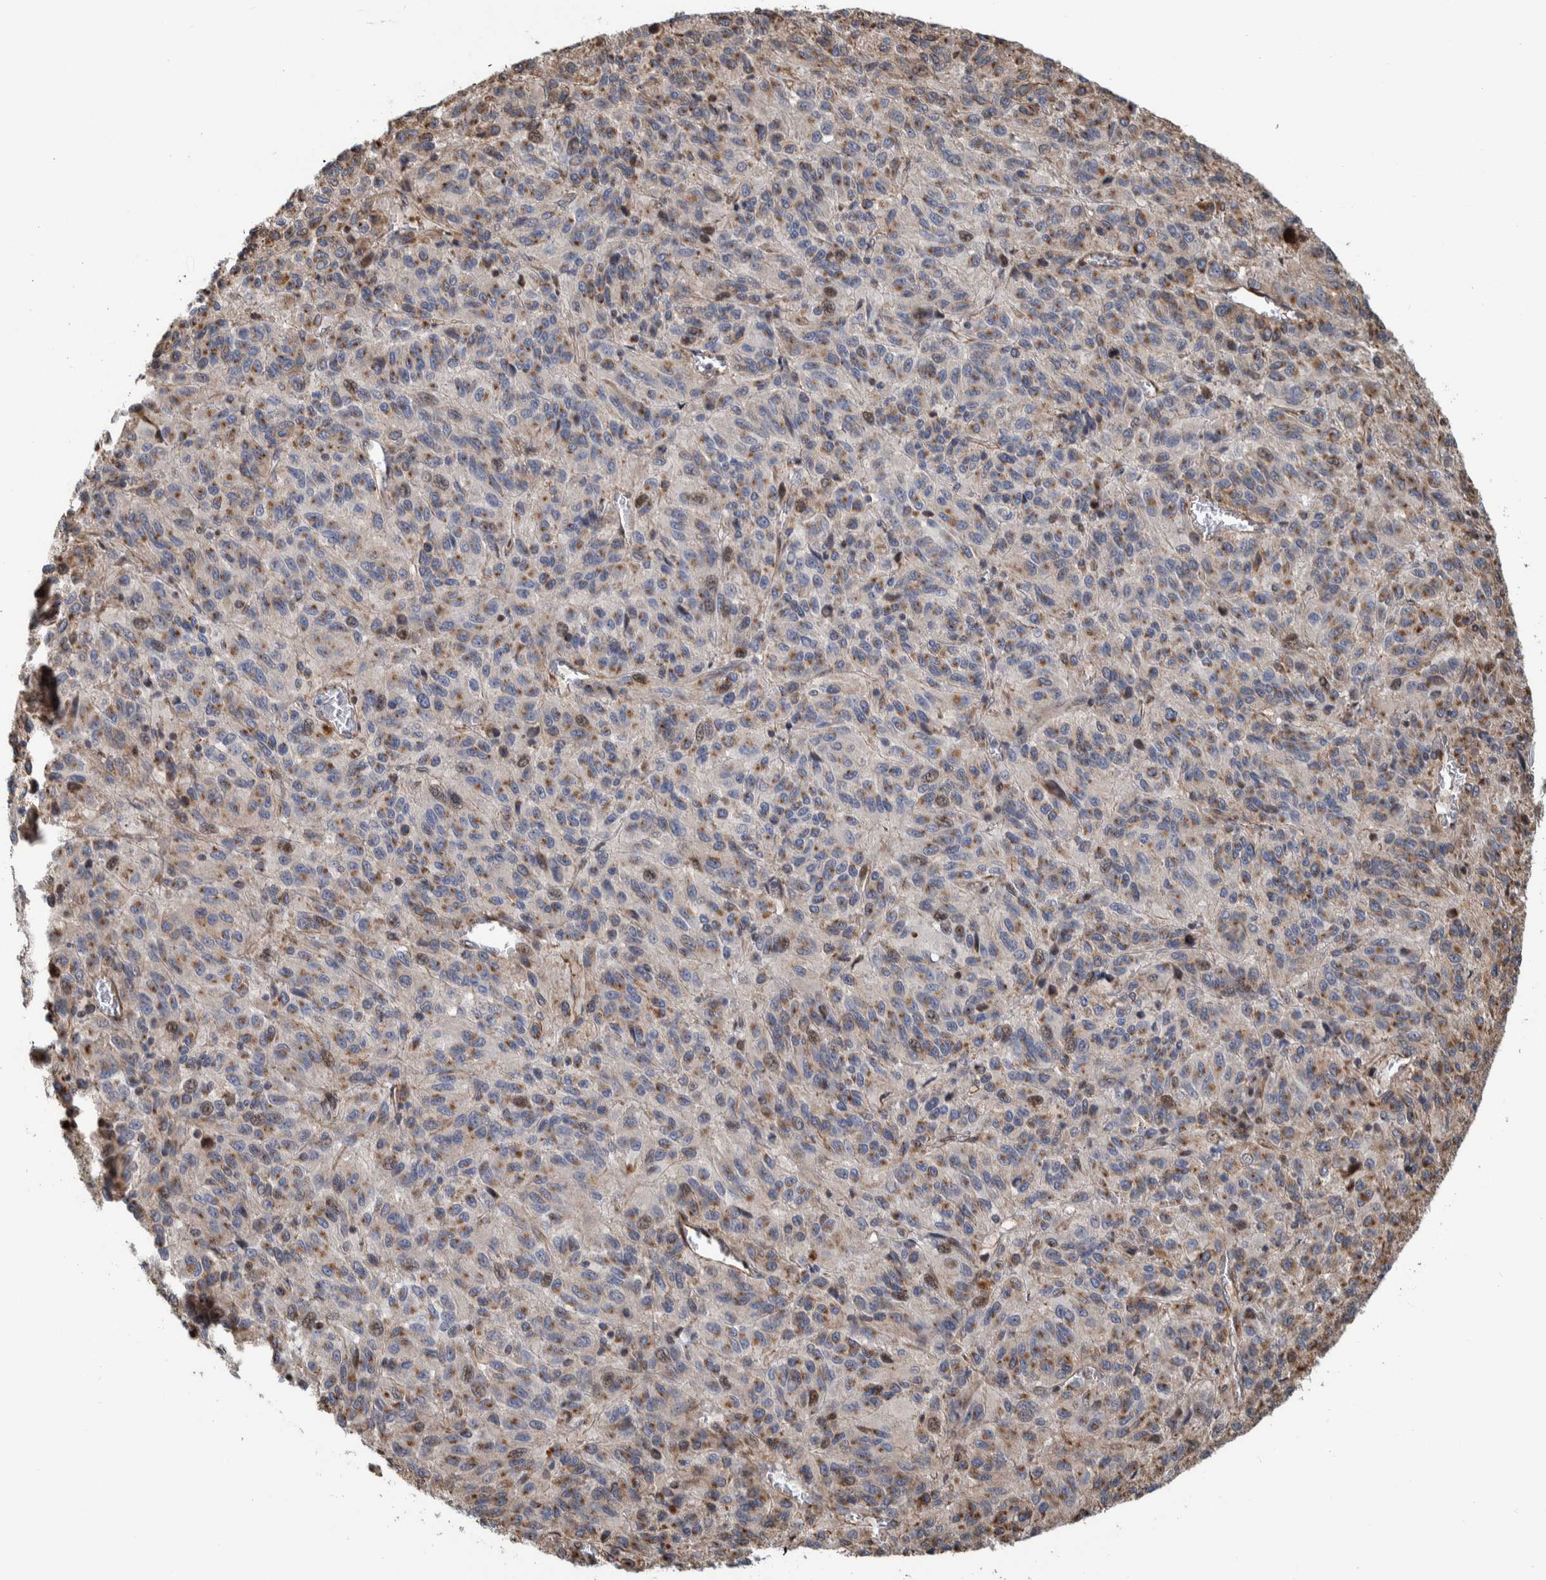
{"staining": {"intensity": "moderate", "quantity": "25%-75%", "location": "cytoplasmic/membranous"}, "tissue": "melanoma", "cell_type": "Tumor cells", "image_type": "cancer", "snomed": [{"axis": "morphology", "description": "Malignant melanoma, Metastatic site"}, {"axis": "topography", "description": "Lung"}], "caption": "IHC image of human melanoma stained for a protein (brown), which shows medium levels of moderate cytoplasmic/membranous positivity in about 25%-75% of tumor cells.", "gene": "CCDC57", "patient": {"sex": "male", "age": 64}}